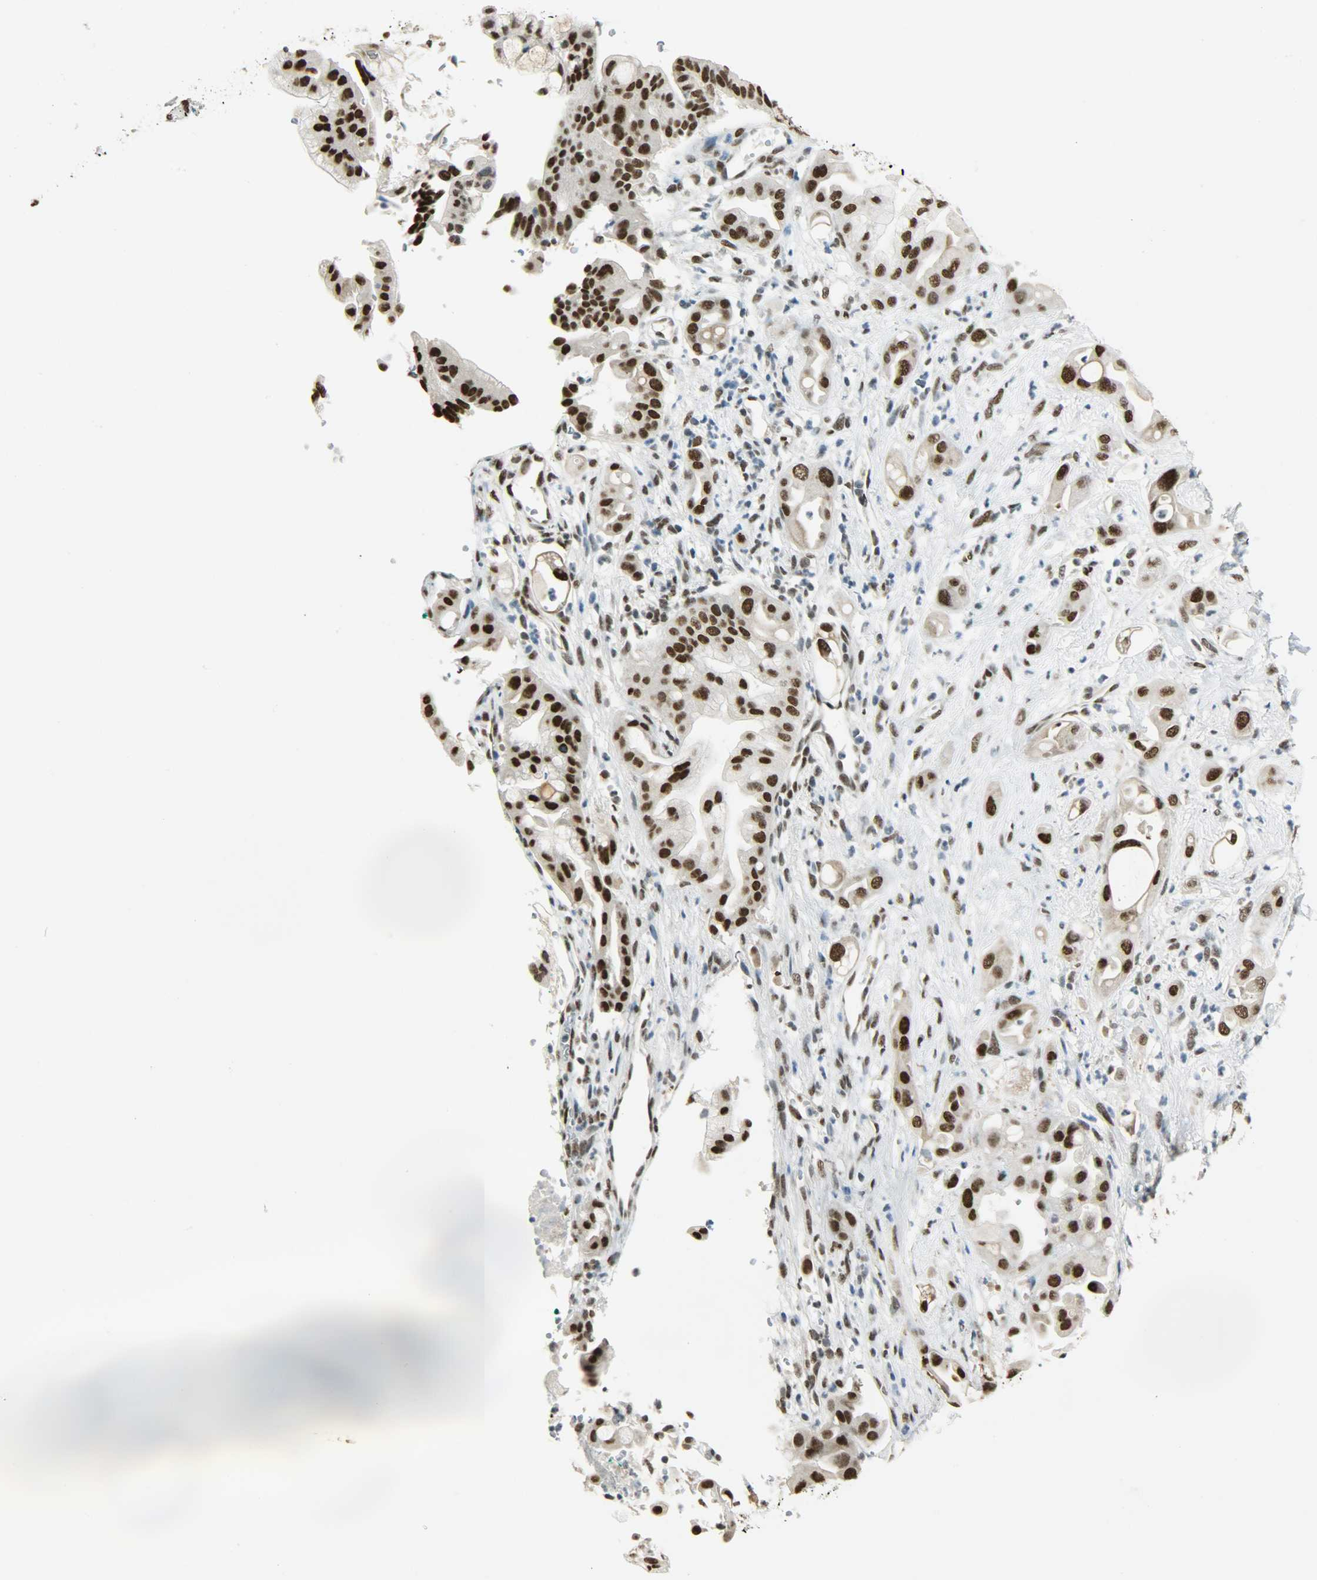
{"staining": {"intensity": "strong", "quantity": ">75%", "location": "nuclear"}, "tissue": "pancreatic cancer", "cell_type": "Tumor cells", "image_type": "cancer", "snomed": [{"axis": "morphology", "description": "Adenocarcinoma, NOS"}, {"axis": "morphology", "description": "Adenocarcinoma, metastatic, NOS"}, {"axis": "topography", "description": "Lymph node"}, {"axis": "topography", "description": "Pancreas"}, {"axis": "topography", "description": "Duodenum"}], "caption": "Pancreatic cancer stained for a protein exhibits strong nuclear positivity in tumor cells. (Stains: DAB (3,3'-diaminobenzidine) in brown, nuclei in blue, Microscopy: brightfield microscopy at high magnification).", "gene": "MYEF2", "patient": {"sex": "female", "age": 64}}